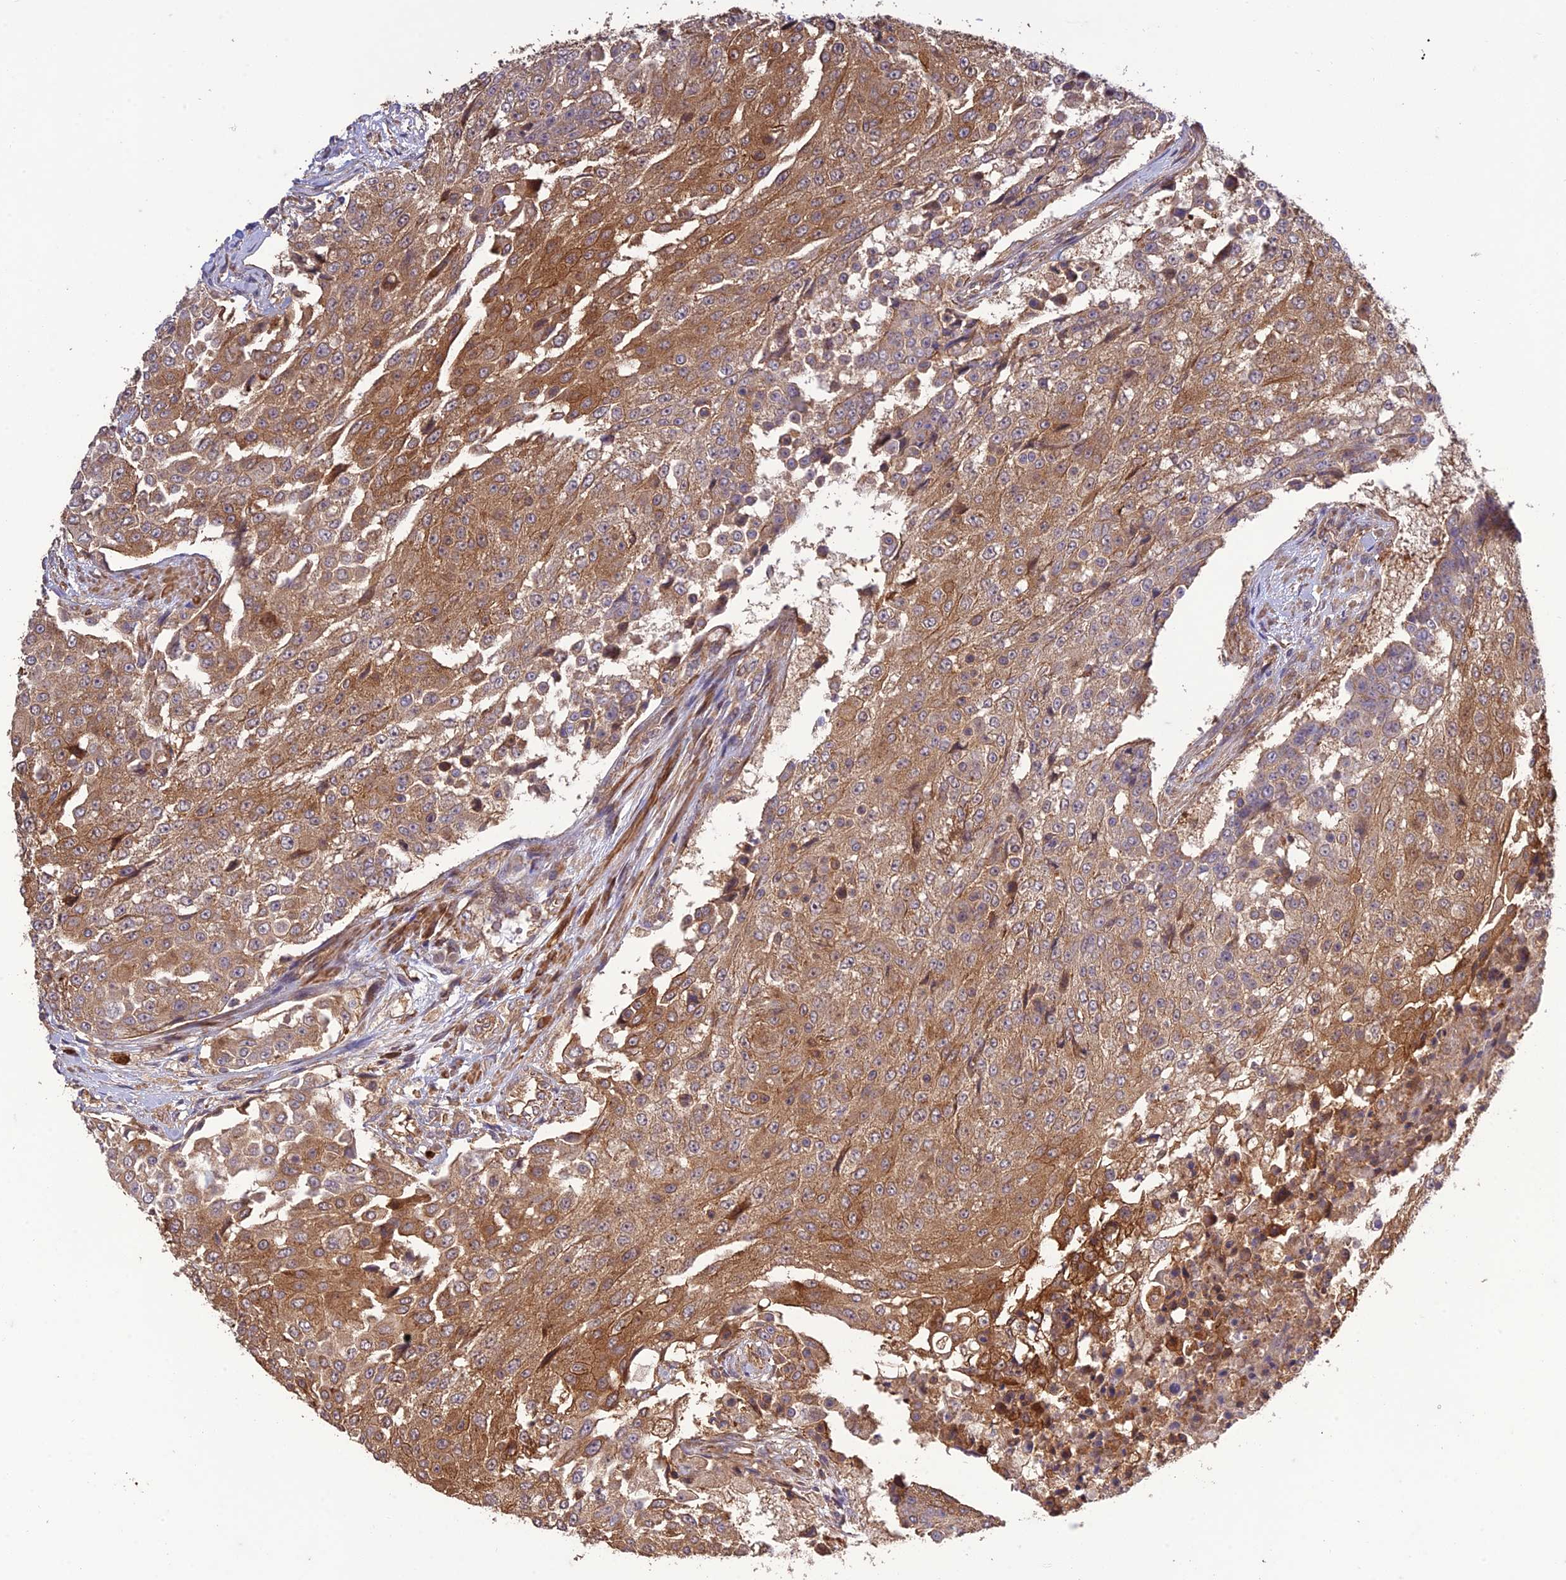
{"staining": {"intensity": "moderate", "quantity": ">75%", "location": "cytoplasmic/membranous"}, "tissue": "urothelial cancer", "cell_type": "Tumor cells", "image_type": "cancer", "snomed": [{"axis": "morphology", "description": "Urothelial carcinoma, High grade"}, {"axis": "topography", "description": "Urinary bladder"}], "caption": "Urothelial carcinoma (high-grade) was stained to show a protein in brown. There is medium levels of moderate cytoplasmic/membranous expression in about >75% of tumor cells.", "gene": "TMEM131L", "patient": {"sex": "female", "age": 63}}